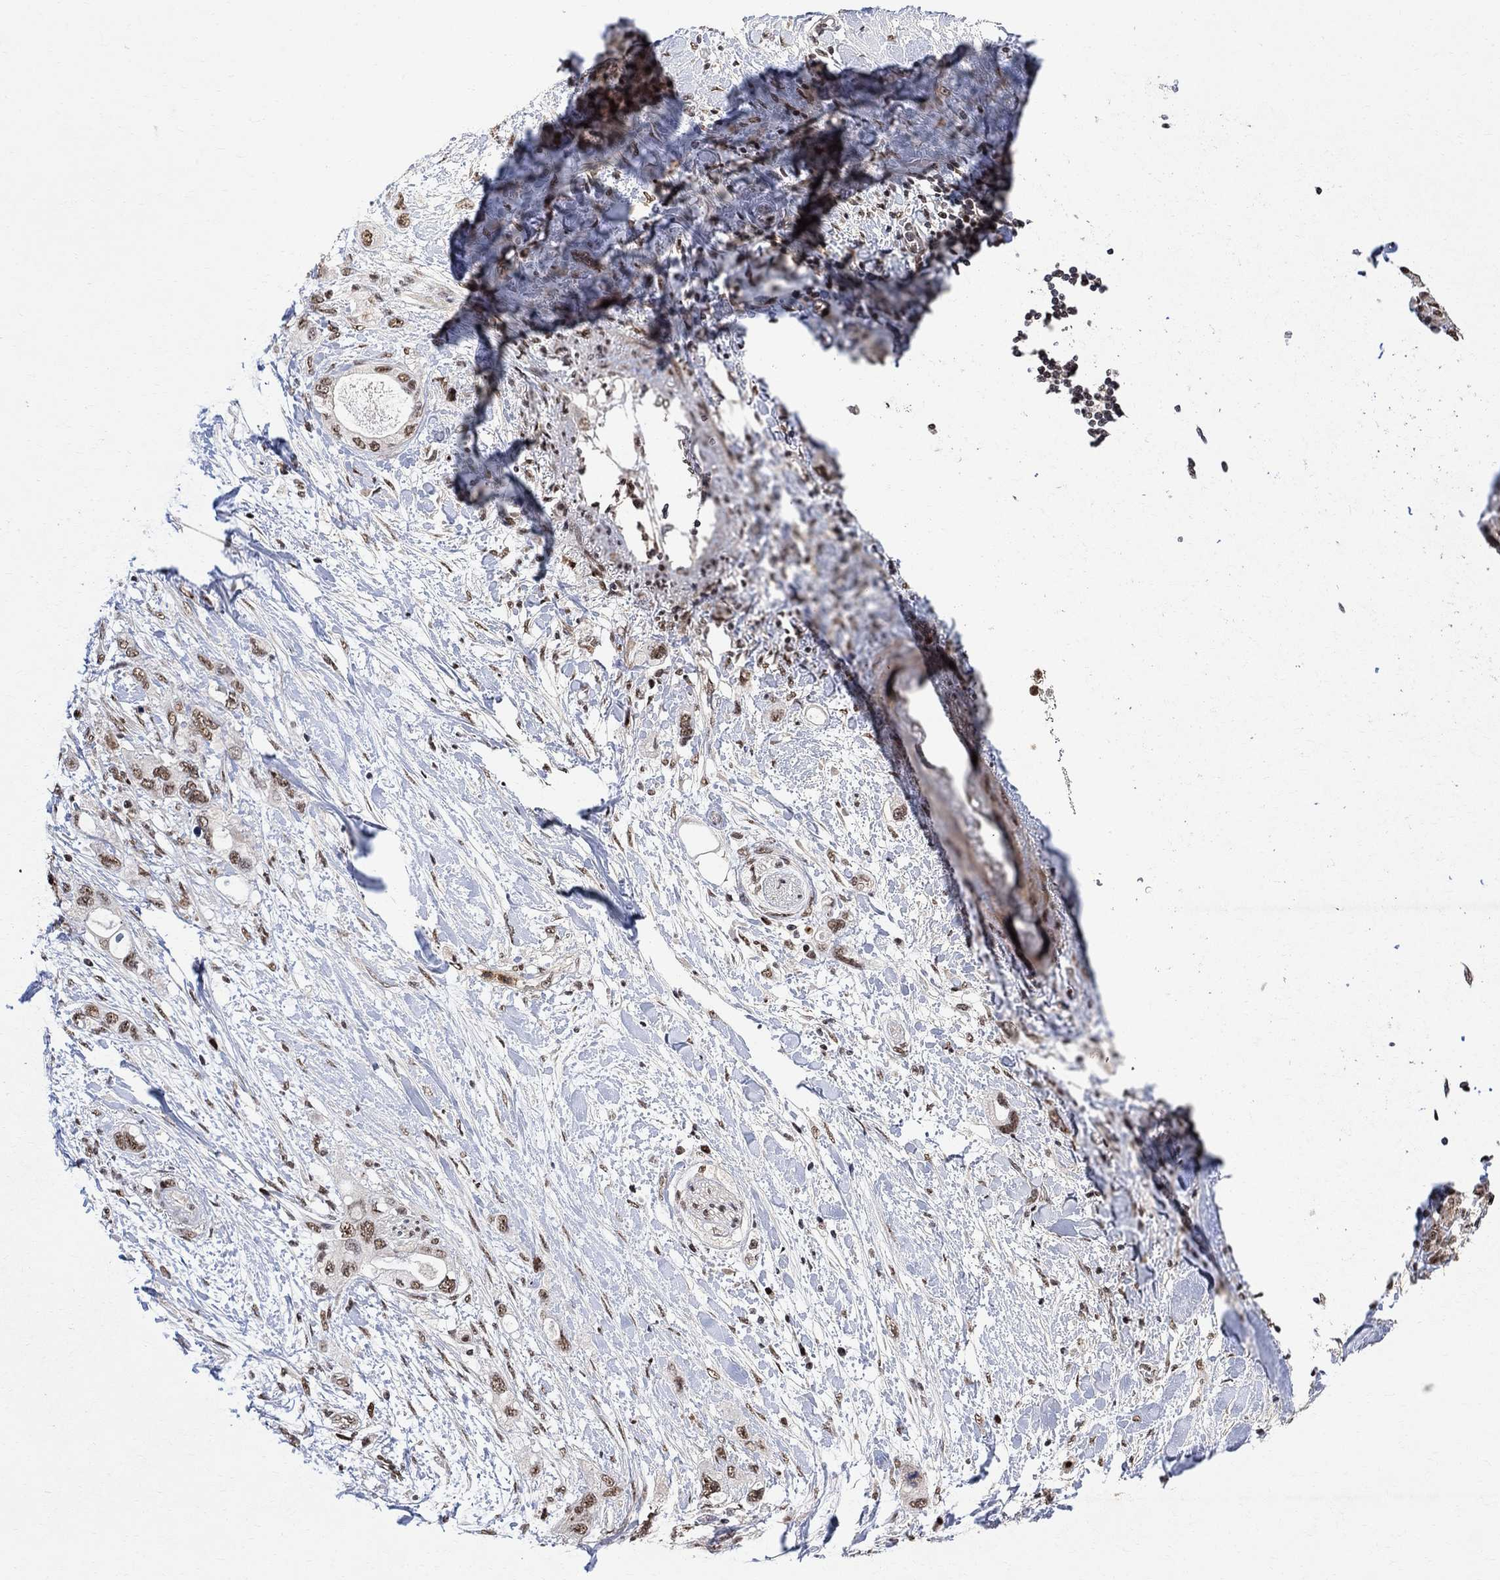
{"staining": {"intensity": "moderate", "quantity": ">75%", "location": "nuclear"}, "tissue": "pancreatic cancer", "cell_type": "Tumor cells", "image_type": "cancer", "snomed": [{"axis": "morphology", "description": "Adenocarcinoma, NOS"}, {"axis": "topography", "description": "Pancreas"}], "caption": "Protein expression by immunohistochemistry (IHC) demonstrates moderate nuclear expression in approximately >75% of tumor cells in pancreatic cancer. (DAB = brown stain, brightfield microscopy at high magnification).", "gene": "E4F1", "patient": {"sex": "female", "age": 56}}